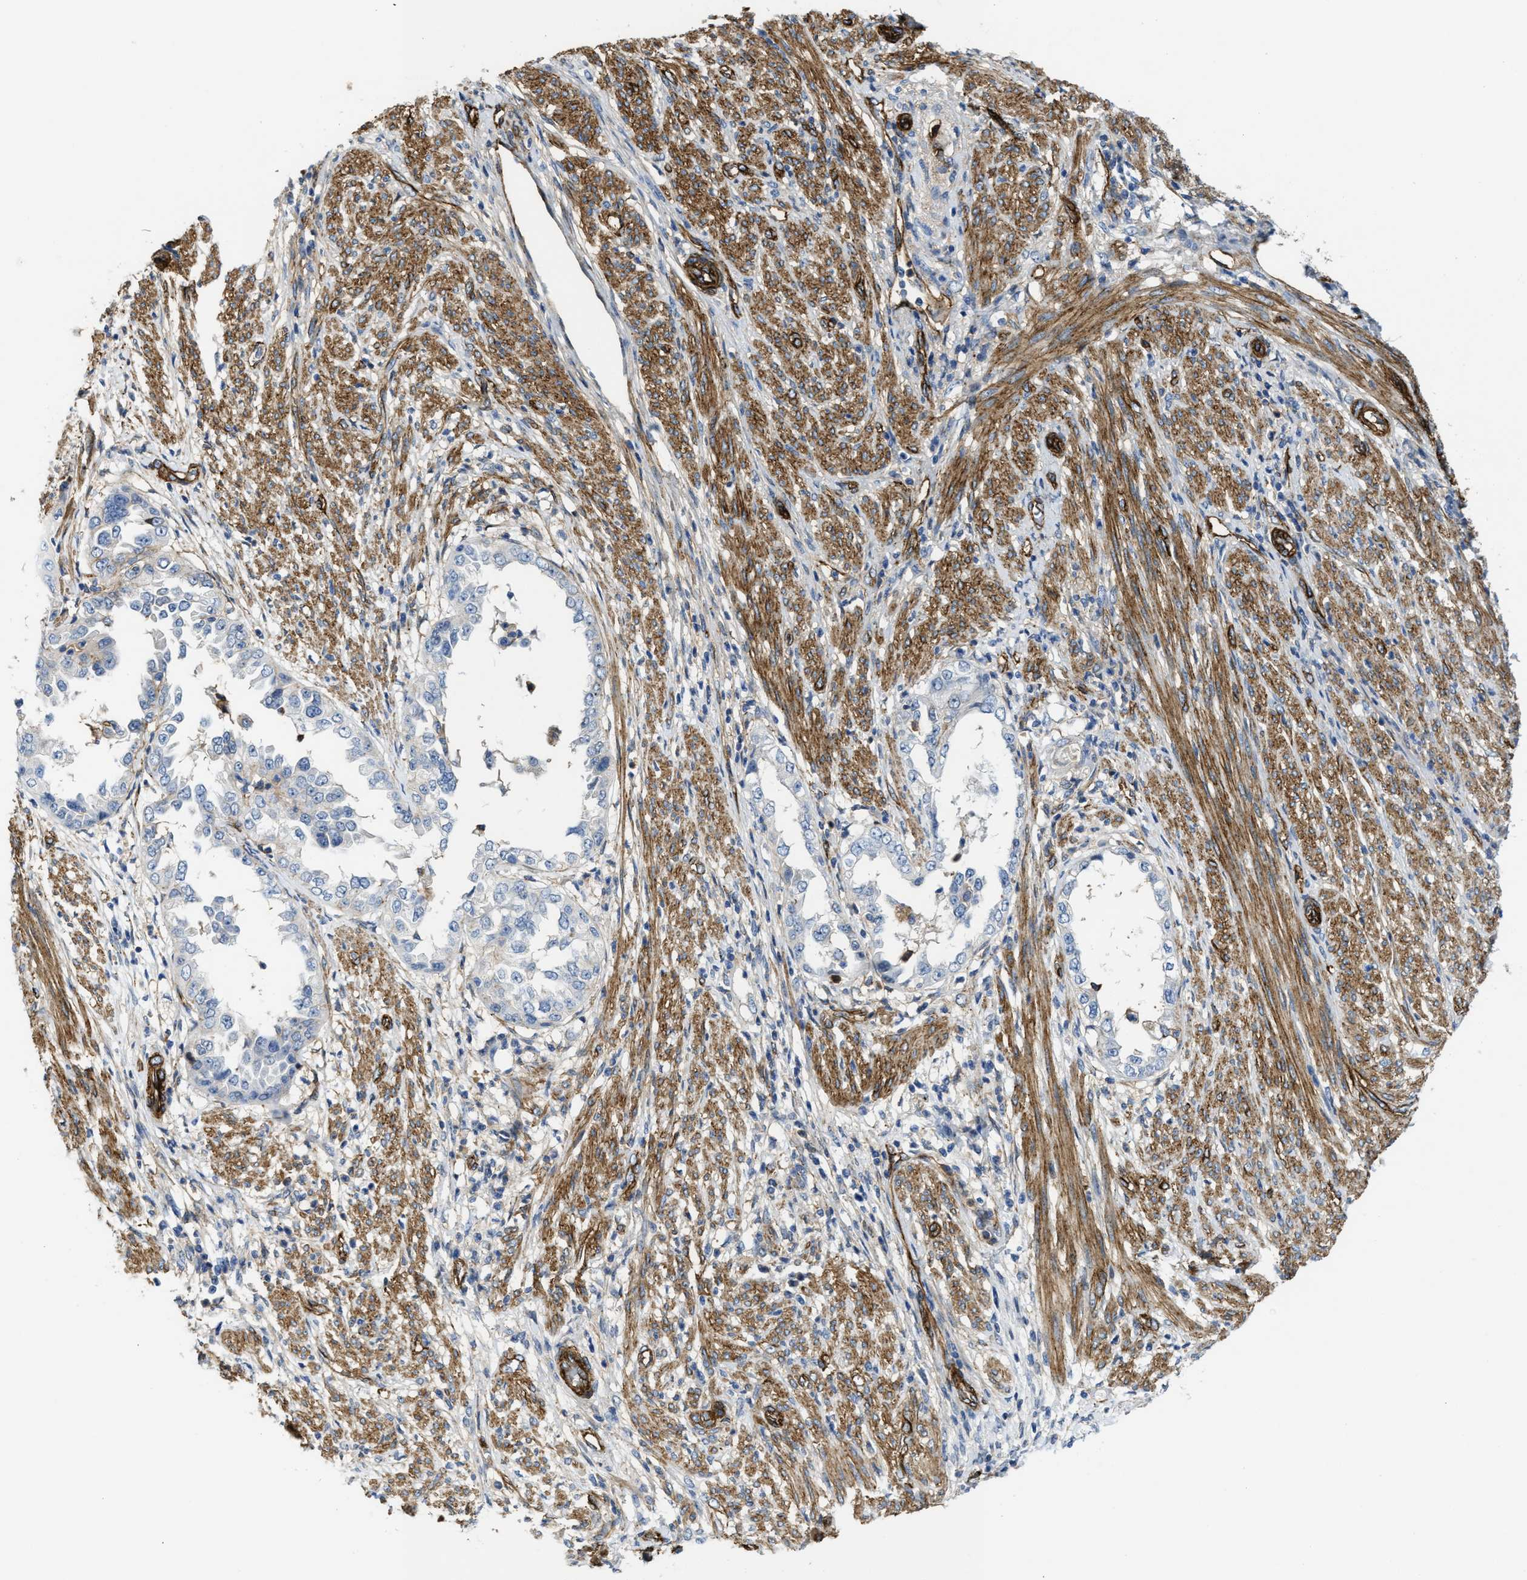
{"staining": {"intensity": "weak", "quantity": "<25%", "location": "cytoplasmic/membranous"}, "tissue": "endometrial cancer", "cell_type": "Tumor cells", "image_type": "cancer", "snomed": [{"axis": "morphology", "description": "Adenocarcinoma, NOS"}, {"axis": "topography", "description": "Endometrium"}], "caption": "This is an immunohistochemistry histopathology image of human endometrial cancer. There is no positivity in tumor cells.", "gene": "NAB1", "patient": {"sex": "female", "age": 85}}